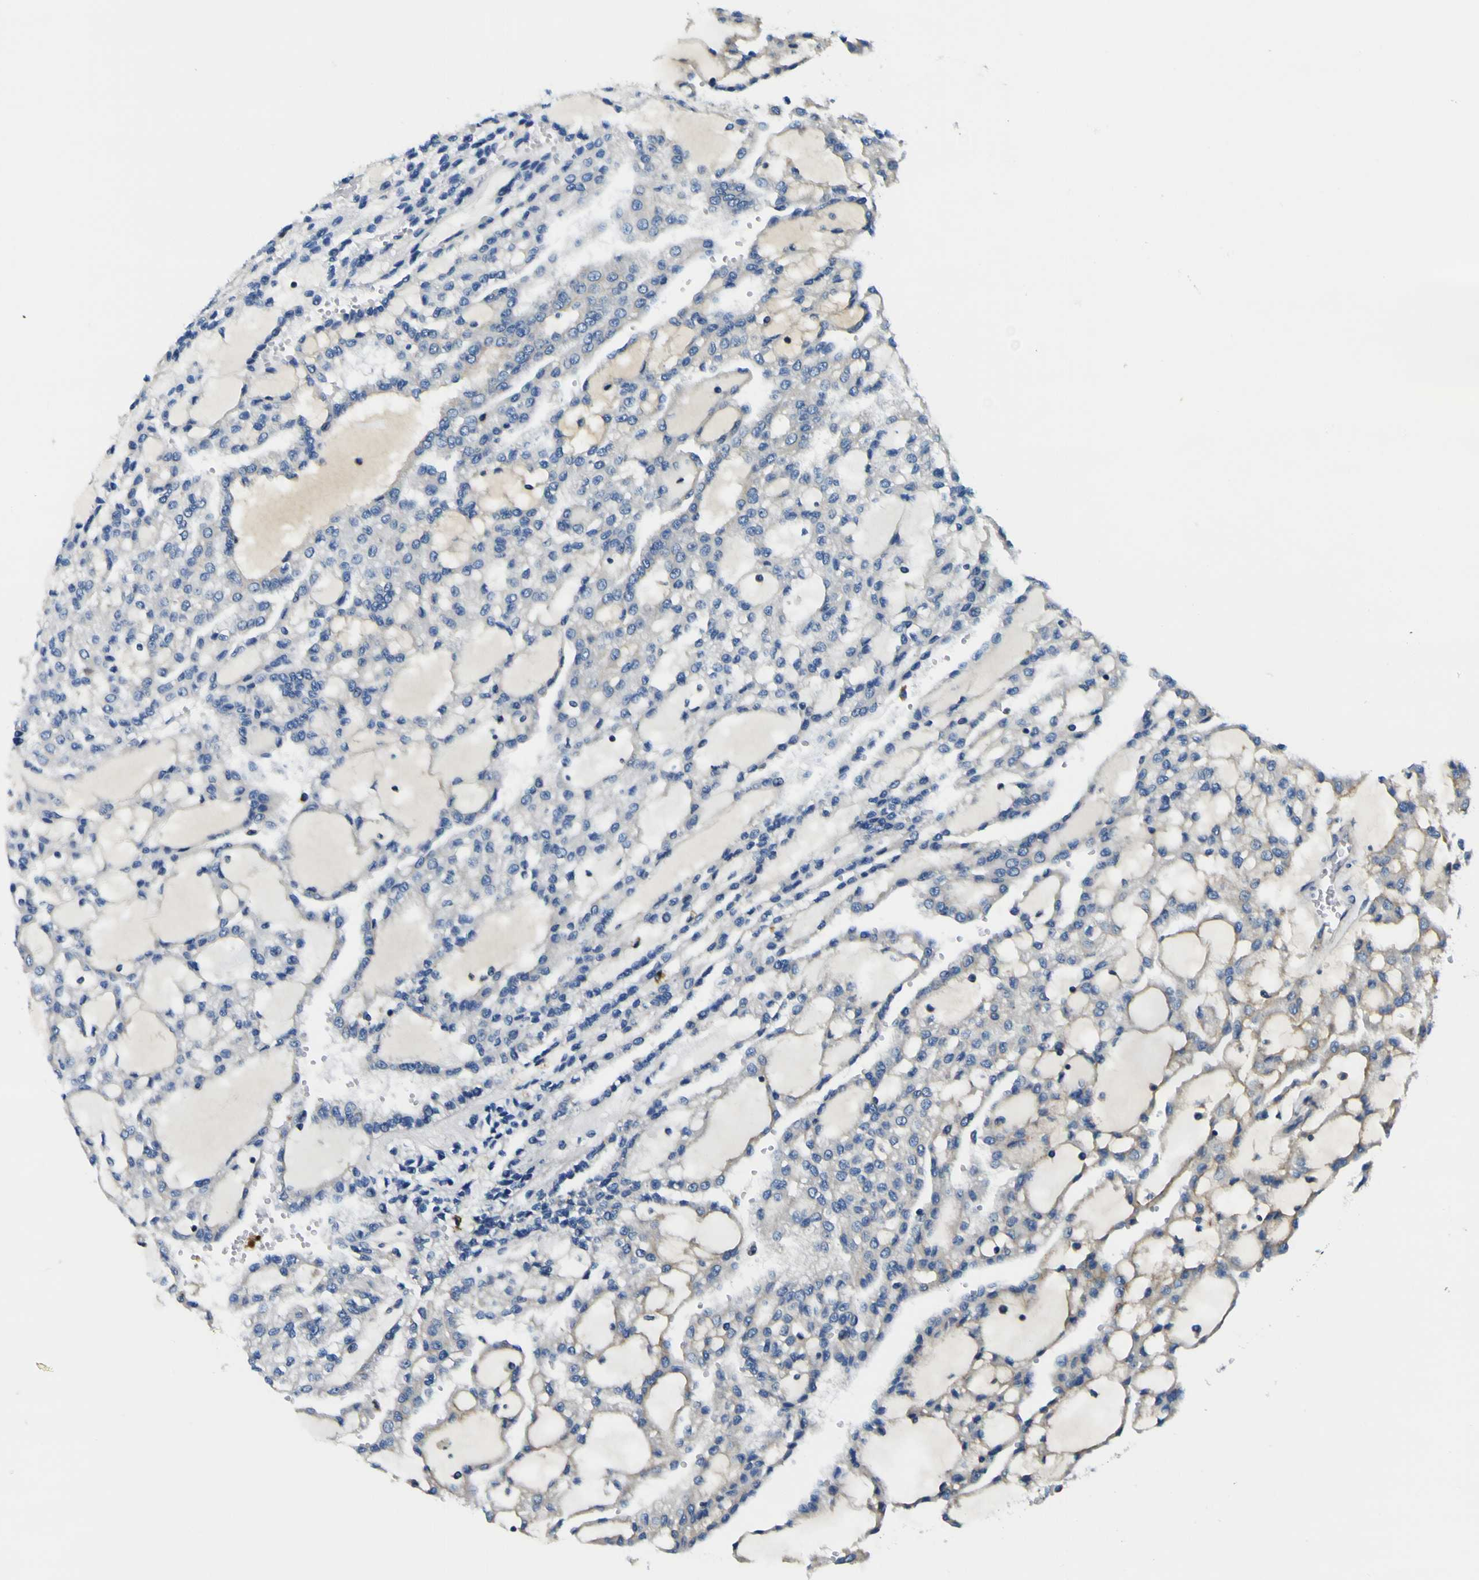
{"staining": {"intensity": "moderate", "quantity": "<25%", "location": "cytoplasmic/membranous"}, "tissue": "renal cancer", "cell_type": "Tumor cells", "image_type": "cancer", "snomed": [{"axis": "morphology", "description": "Adenocarcinoma, NOS"}, {"axis": "topography", "description": "Kidney"}], "caption": "Renal cancer (adenocarcinoma) was stained to show a protein in brown. There is low levels of moderate cytoplasmic/membranous positivity in approximately <25% of tumor cells.", "gene": "CLSTN1", "patient": {"sex": "male", "age": 63}}